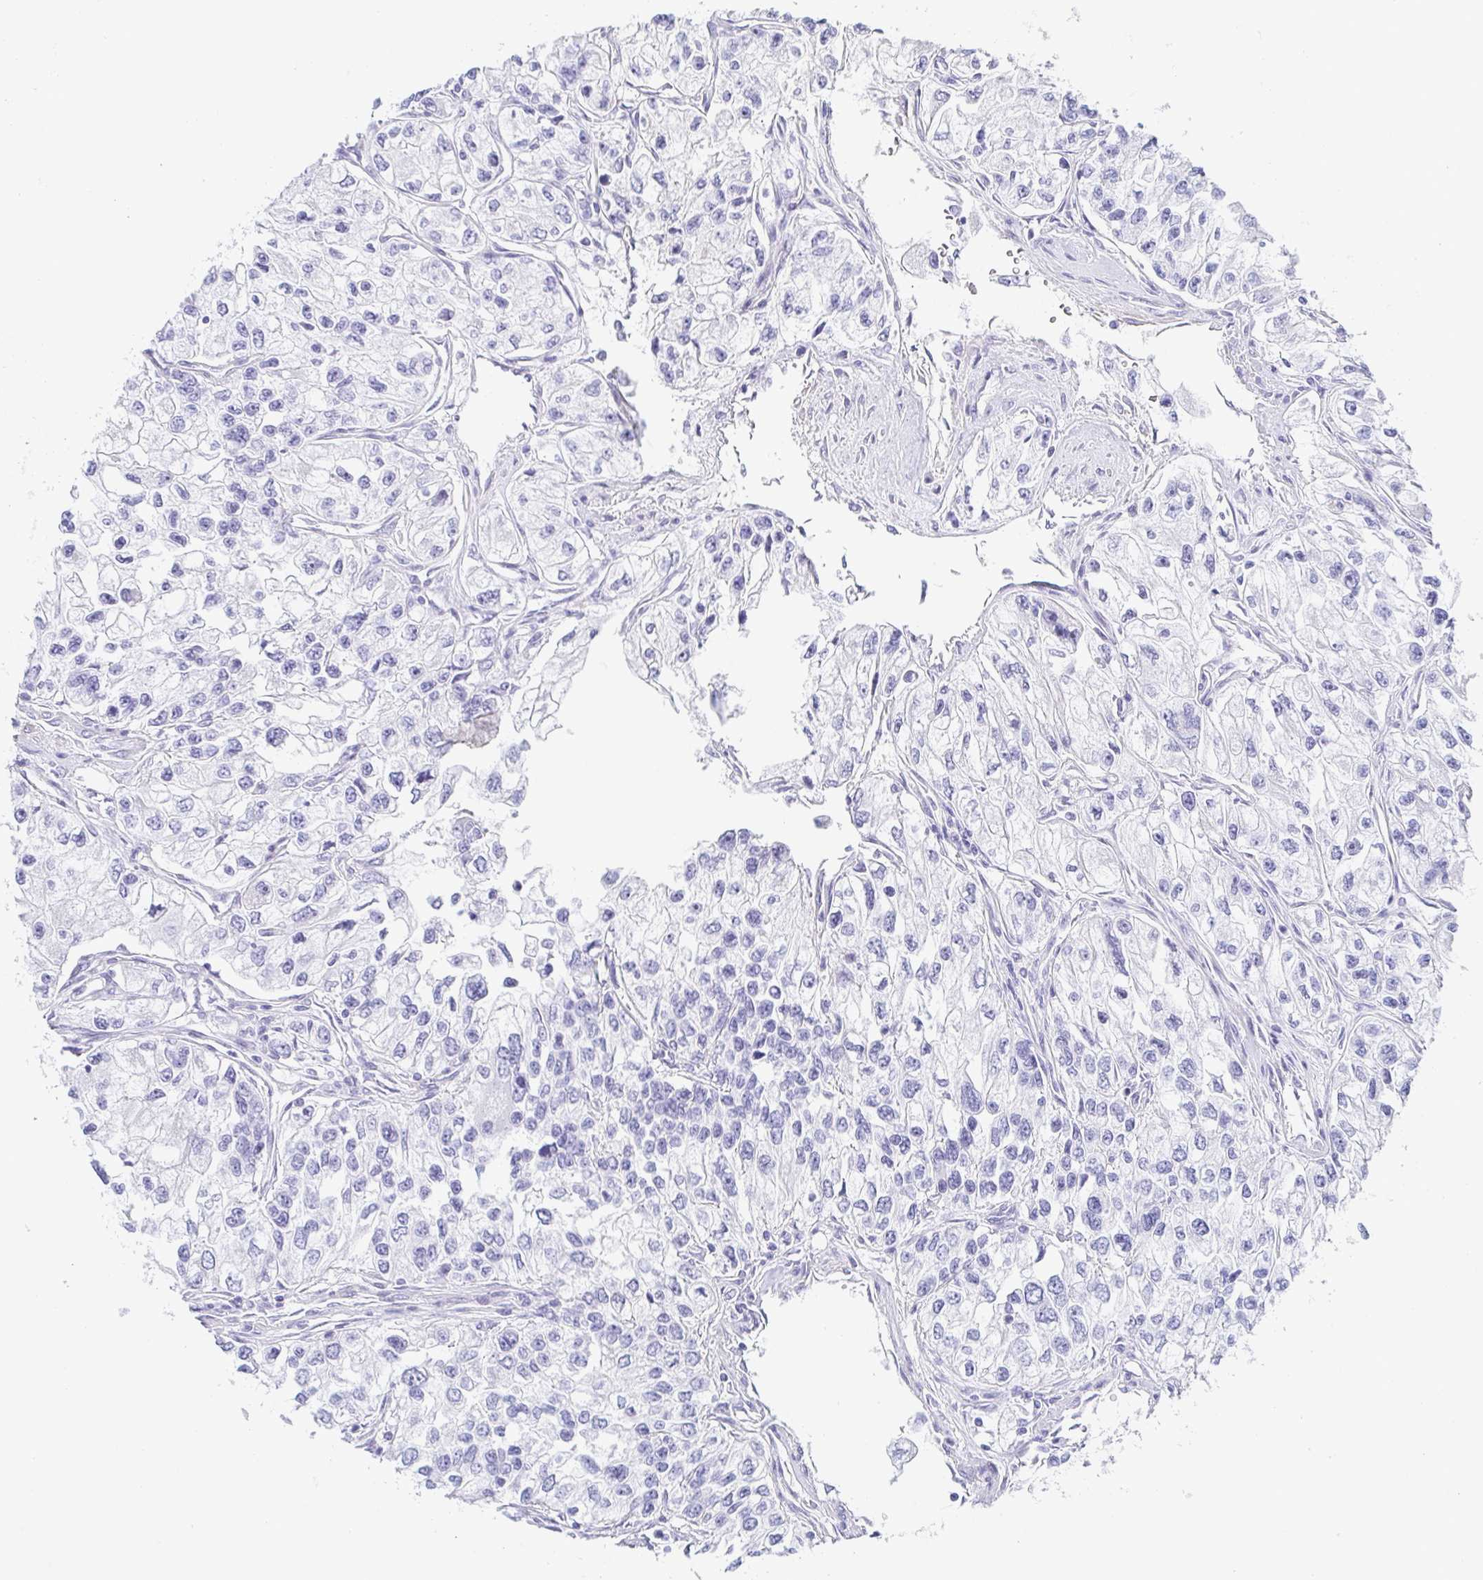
{"staining": {"intensity": "negative", "quantity": "none", "location": "none"}, "tissue": "renal cancer", "cell_type": "Tumor cells", "image_type": "cancer", "snomed": [{"axis": "morphology", "description": "Adenocarcinoma, NOS"}, {"axis": "topography", "description": "Kidney"}], "caption": "IHC micrograph of human renal adenocarcinoma stained for a protein (brown), which demonstrates no positivity in tumor cells.", "gene": "PRR27", "patient": {"sex": "female", "age": 59}}